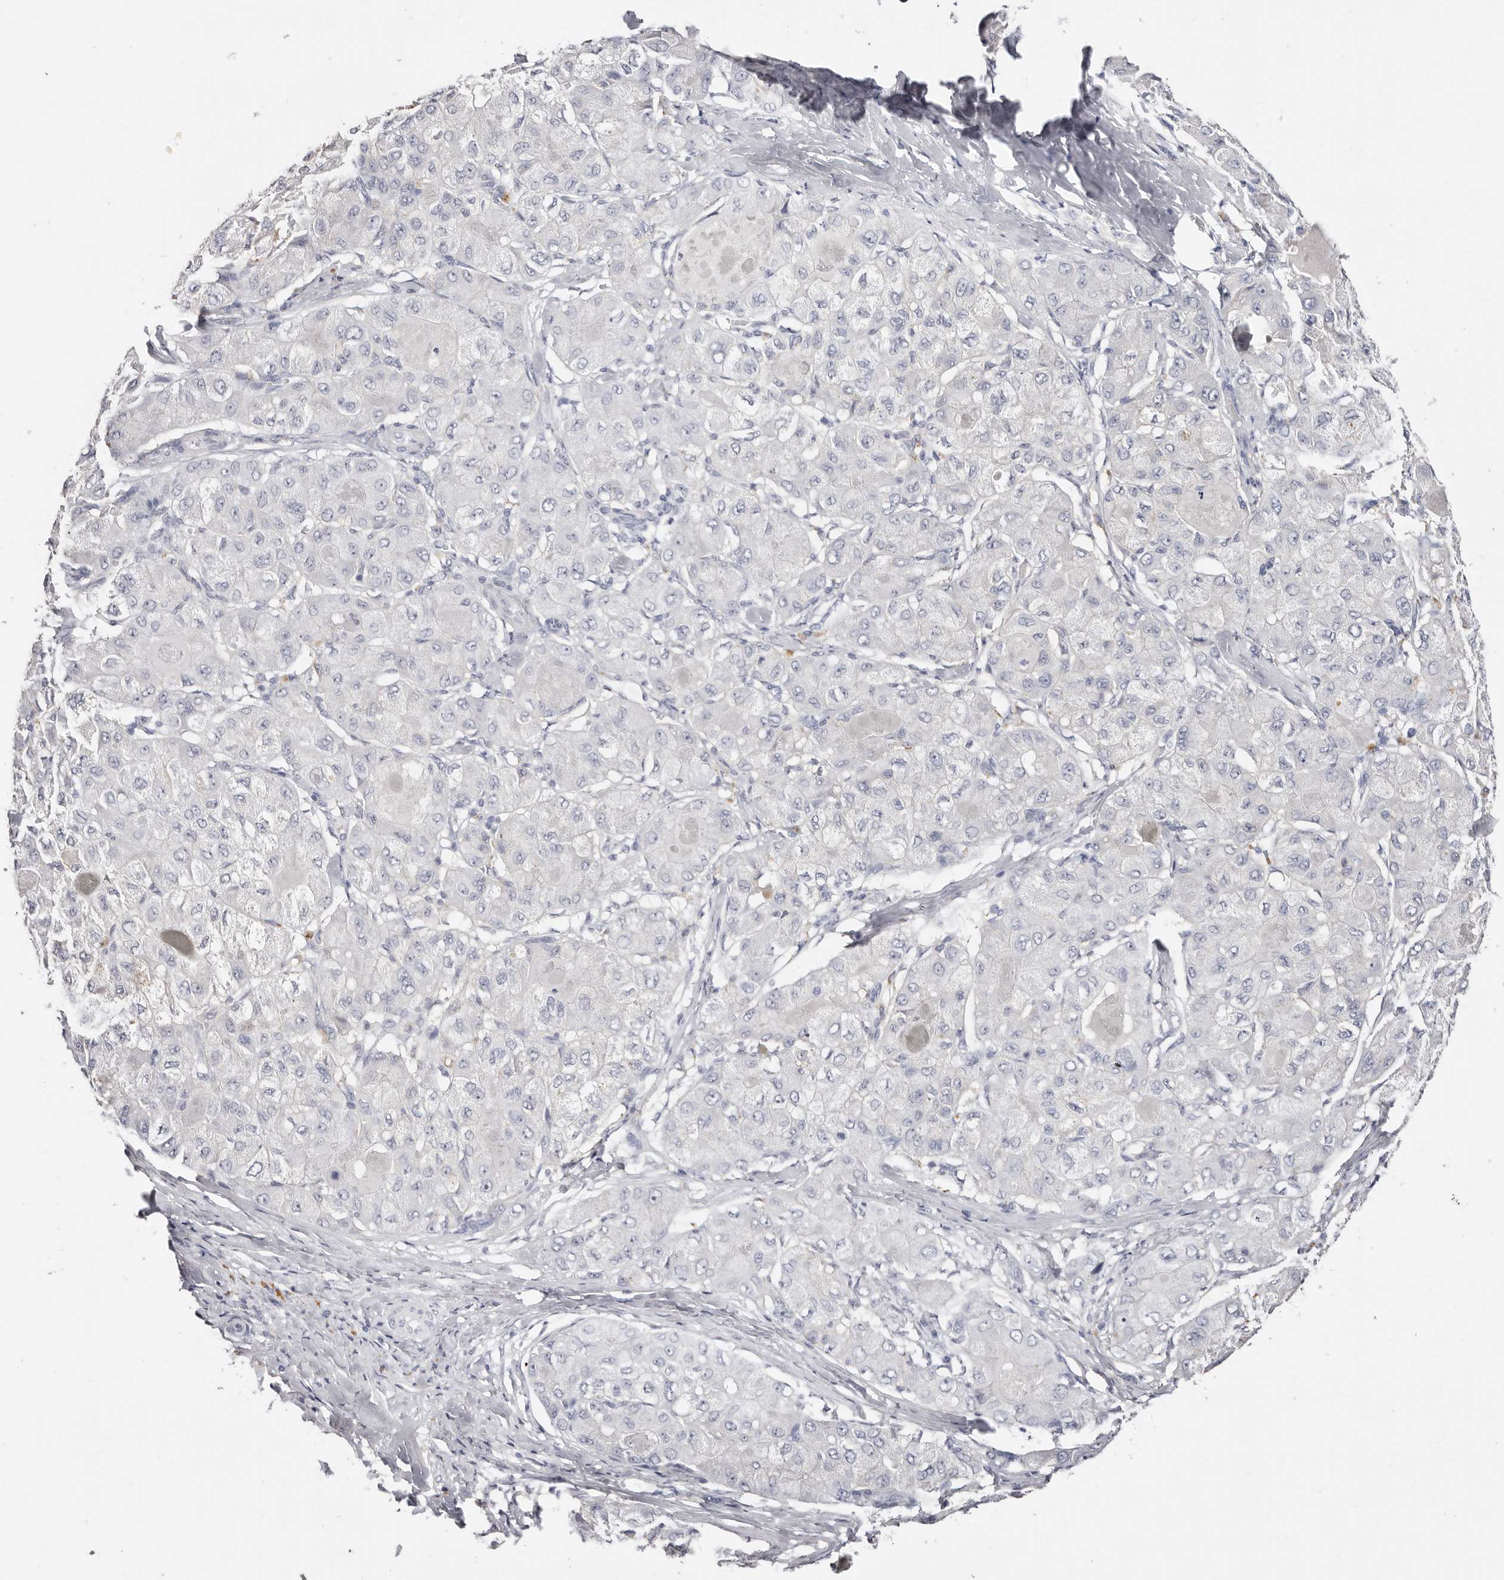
{"staining": {"intensity": "negative", "quantity": "none", "location": "none"}, "tissue": "liver cancer", "cell_type": "Tumor cells", "image_type": "cancer", "snomed": [{"axis": "morphology", "description": "Carcinoma, Hepatocellular, NOS"}, {"axis": "topography", "description": "Liver"}], "caption": "DAB (3,3'-diaminobenzidine) immunohistochemical staining of human liver cancer (hepatocellular carcinoma) reveals no significant positivity in tumor cells.", "gene": "AKNAD1", "patient": {"sex": "male", "age": 80}}